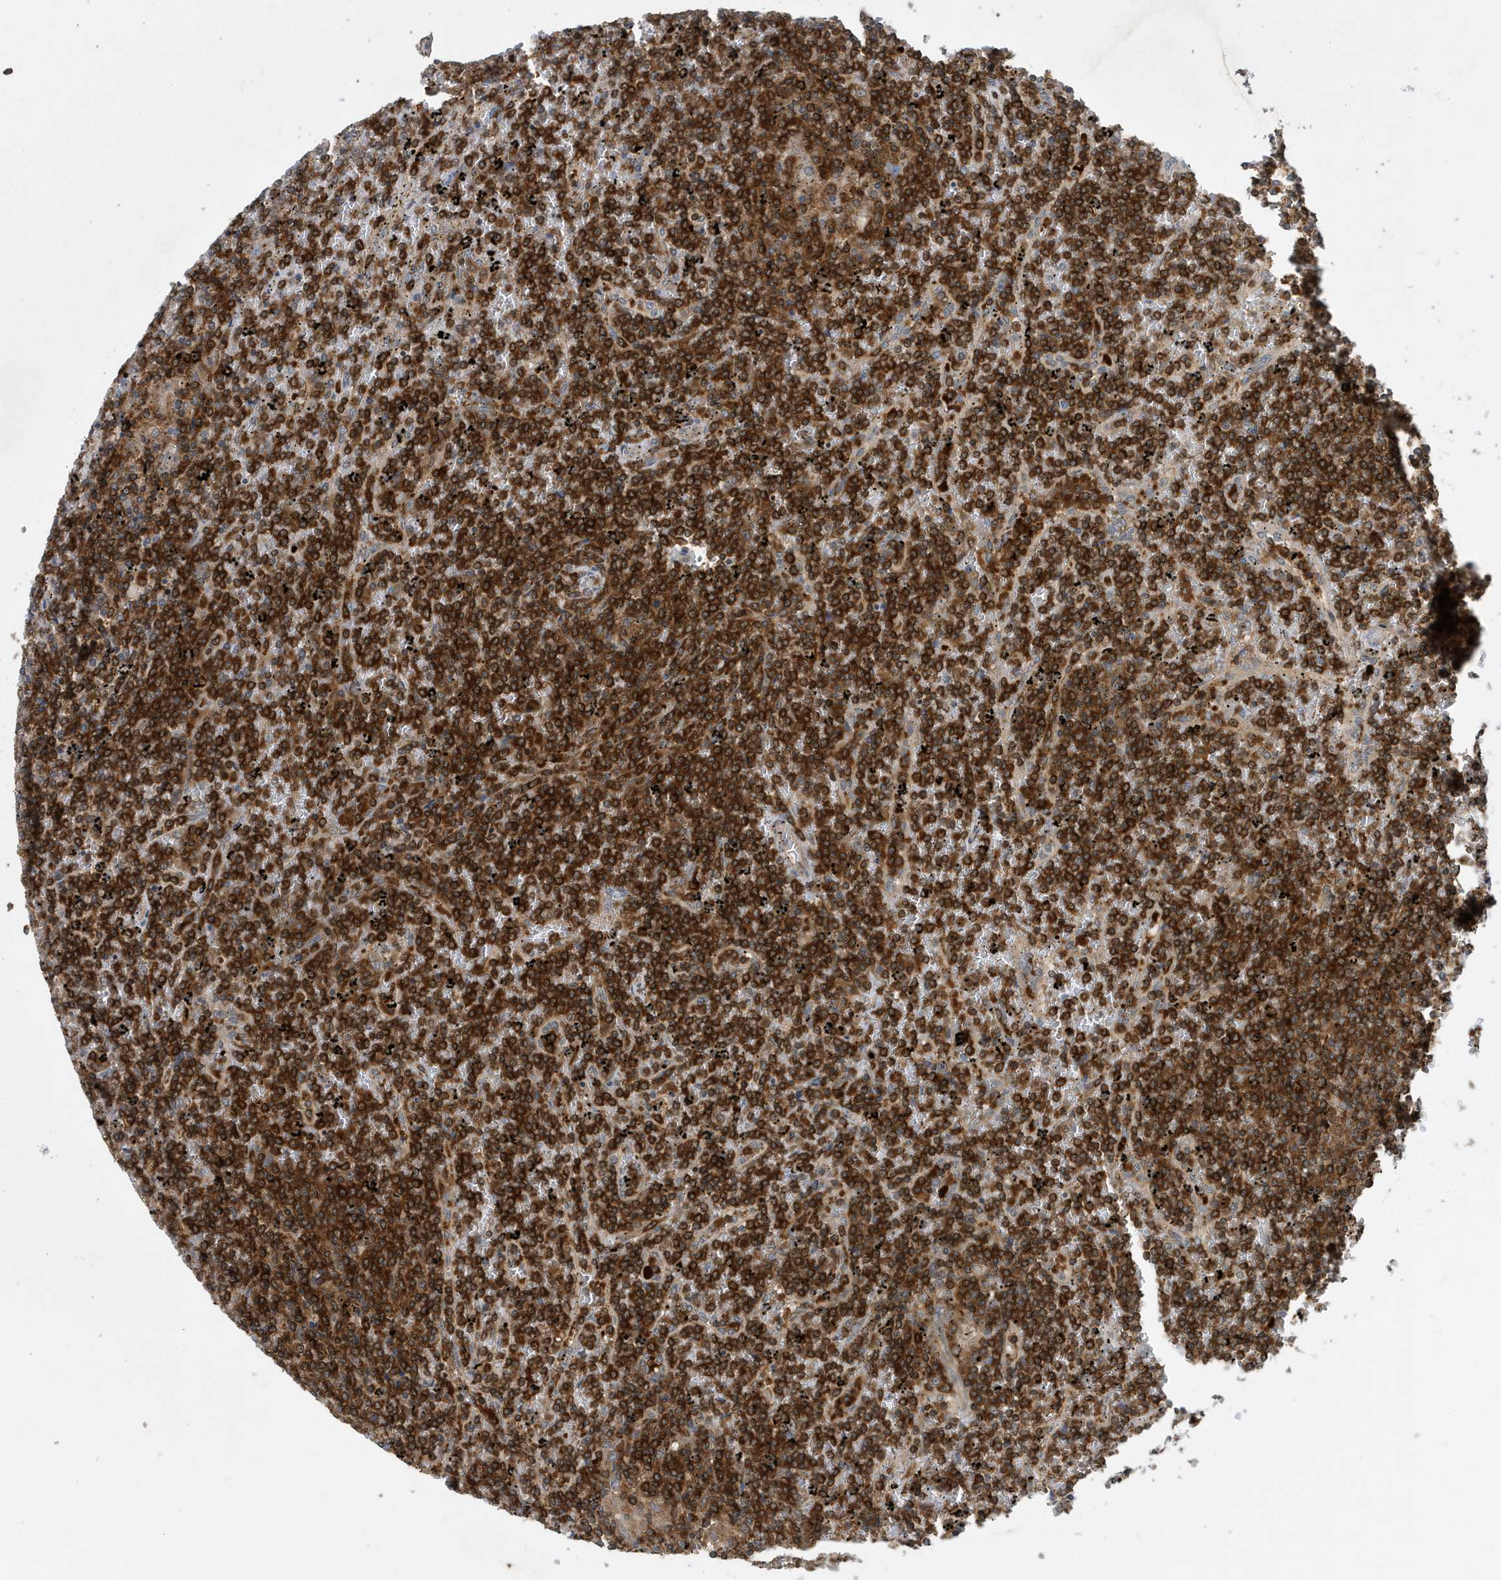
{"staining": {"intensity": "strong", "quantity": ">75%", "location": "cytoplasmic/membranous"}, "tissue": "lymphoma", "cell_type": "Tumor cells", "image_type": "cancer", "snomed": [{"axis": "morphology", "description": "Malignant lymphoma, non-Hodgkin's type, Low grade"}, {"axis": "topography", "description": "Spleen"}], "caption": "Lymphoma stained with a brown dye demonstrates strong cytoplasmic/membranous positive positivity in about >75% of tumor cells.", "gene": "NSUN3", "patient": {"sex": "female", "age": 19}}